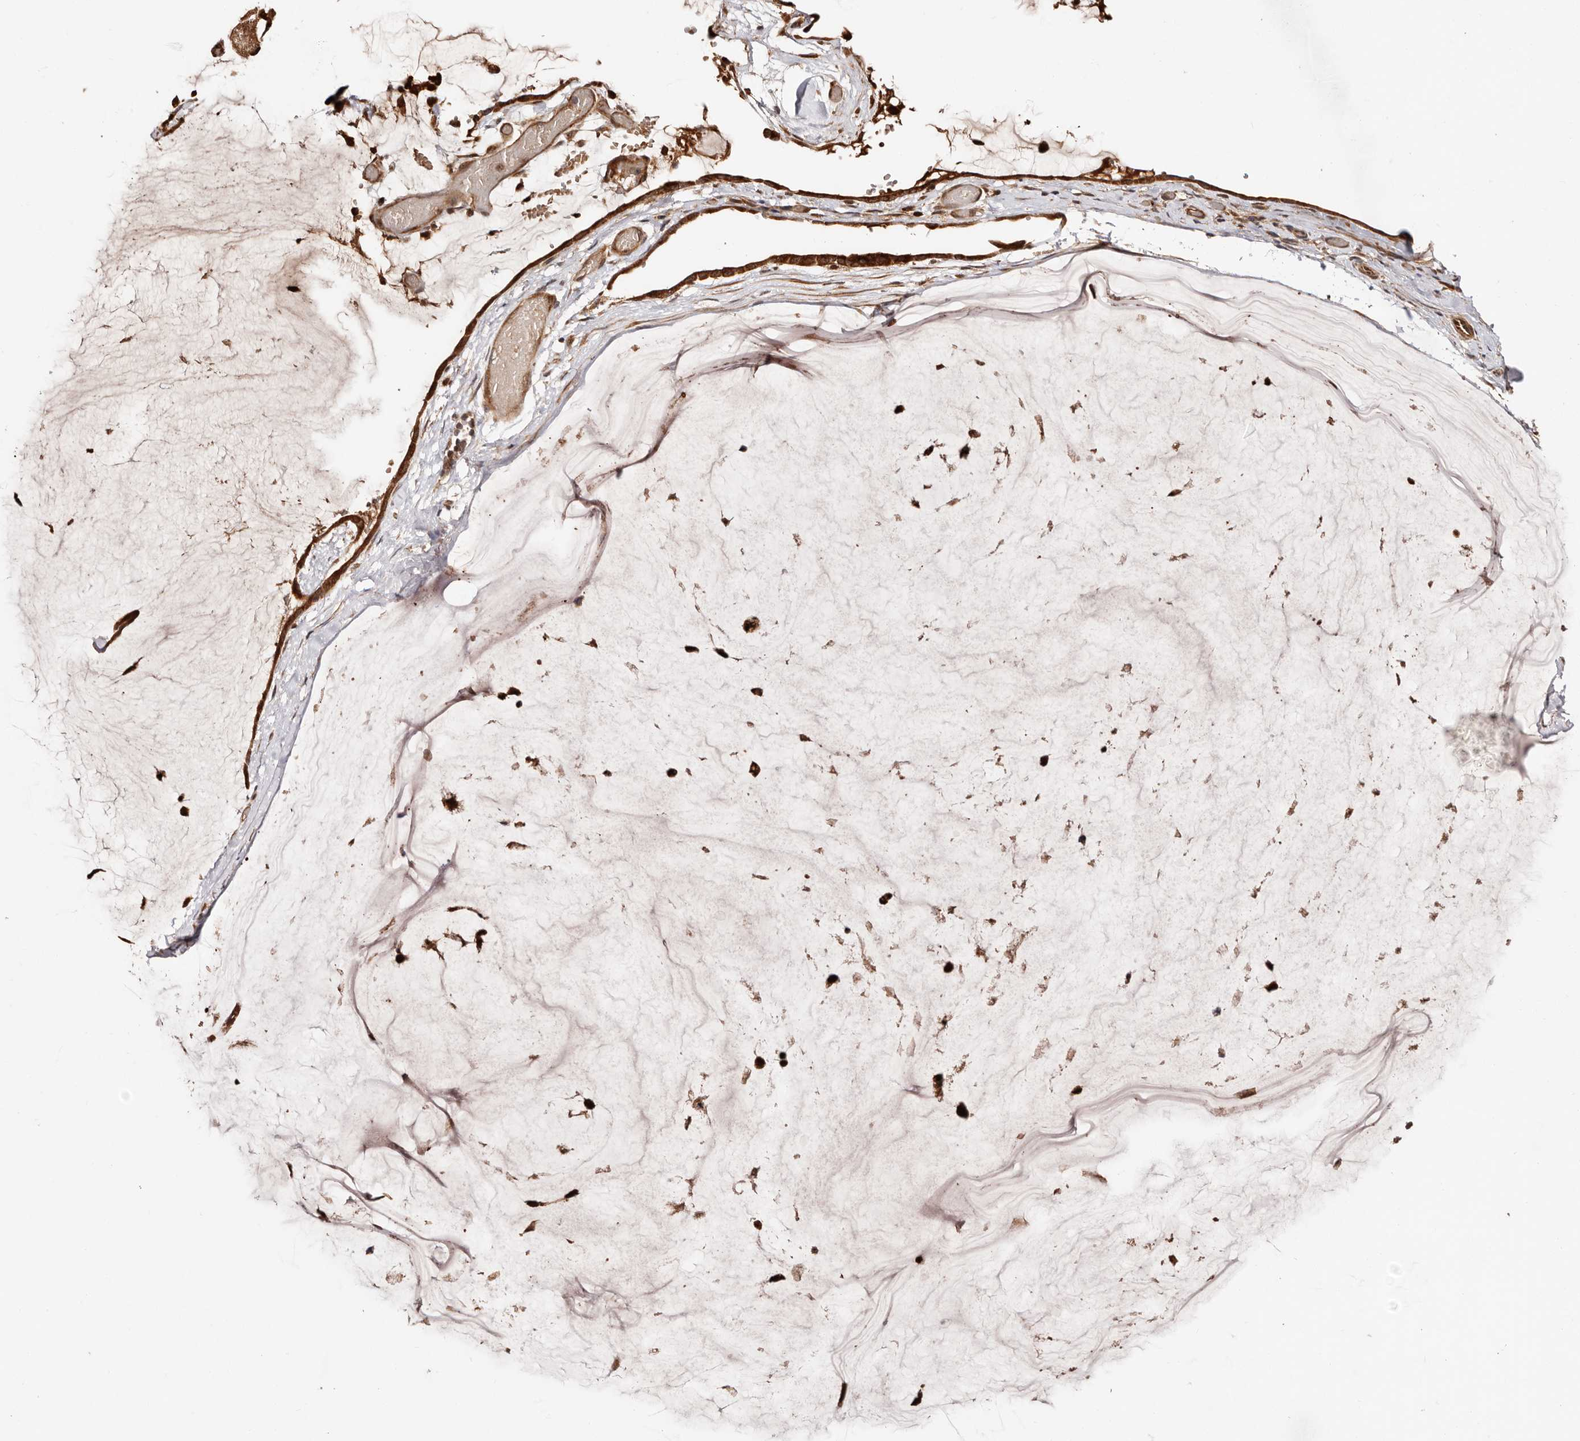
{"staining": {"intensity": "strong", "quantity": ">75%", "location": "cytoplasmic/membranous"}, "tissue": "ovarian cancer", "cell_type": "Tumor cells", "image_type": "cancer", "snomed": [{"axis": "morphology", "description": "Cystadenocarcinoma, mucinous, NOS"}, {"axis": "topography", "description": "Ovary"}], "caption": "The histopathology image displays a brown stain indicating the presence of a protein in the cytoplasmic/membranous of tumor cells in ovarian mucinous cystadenocarcinoma.", "gene": "PTPN22", "patient": {"sex": "female", "age": 39}}